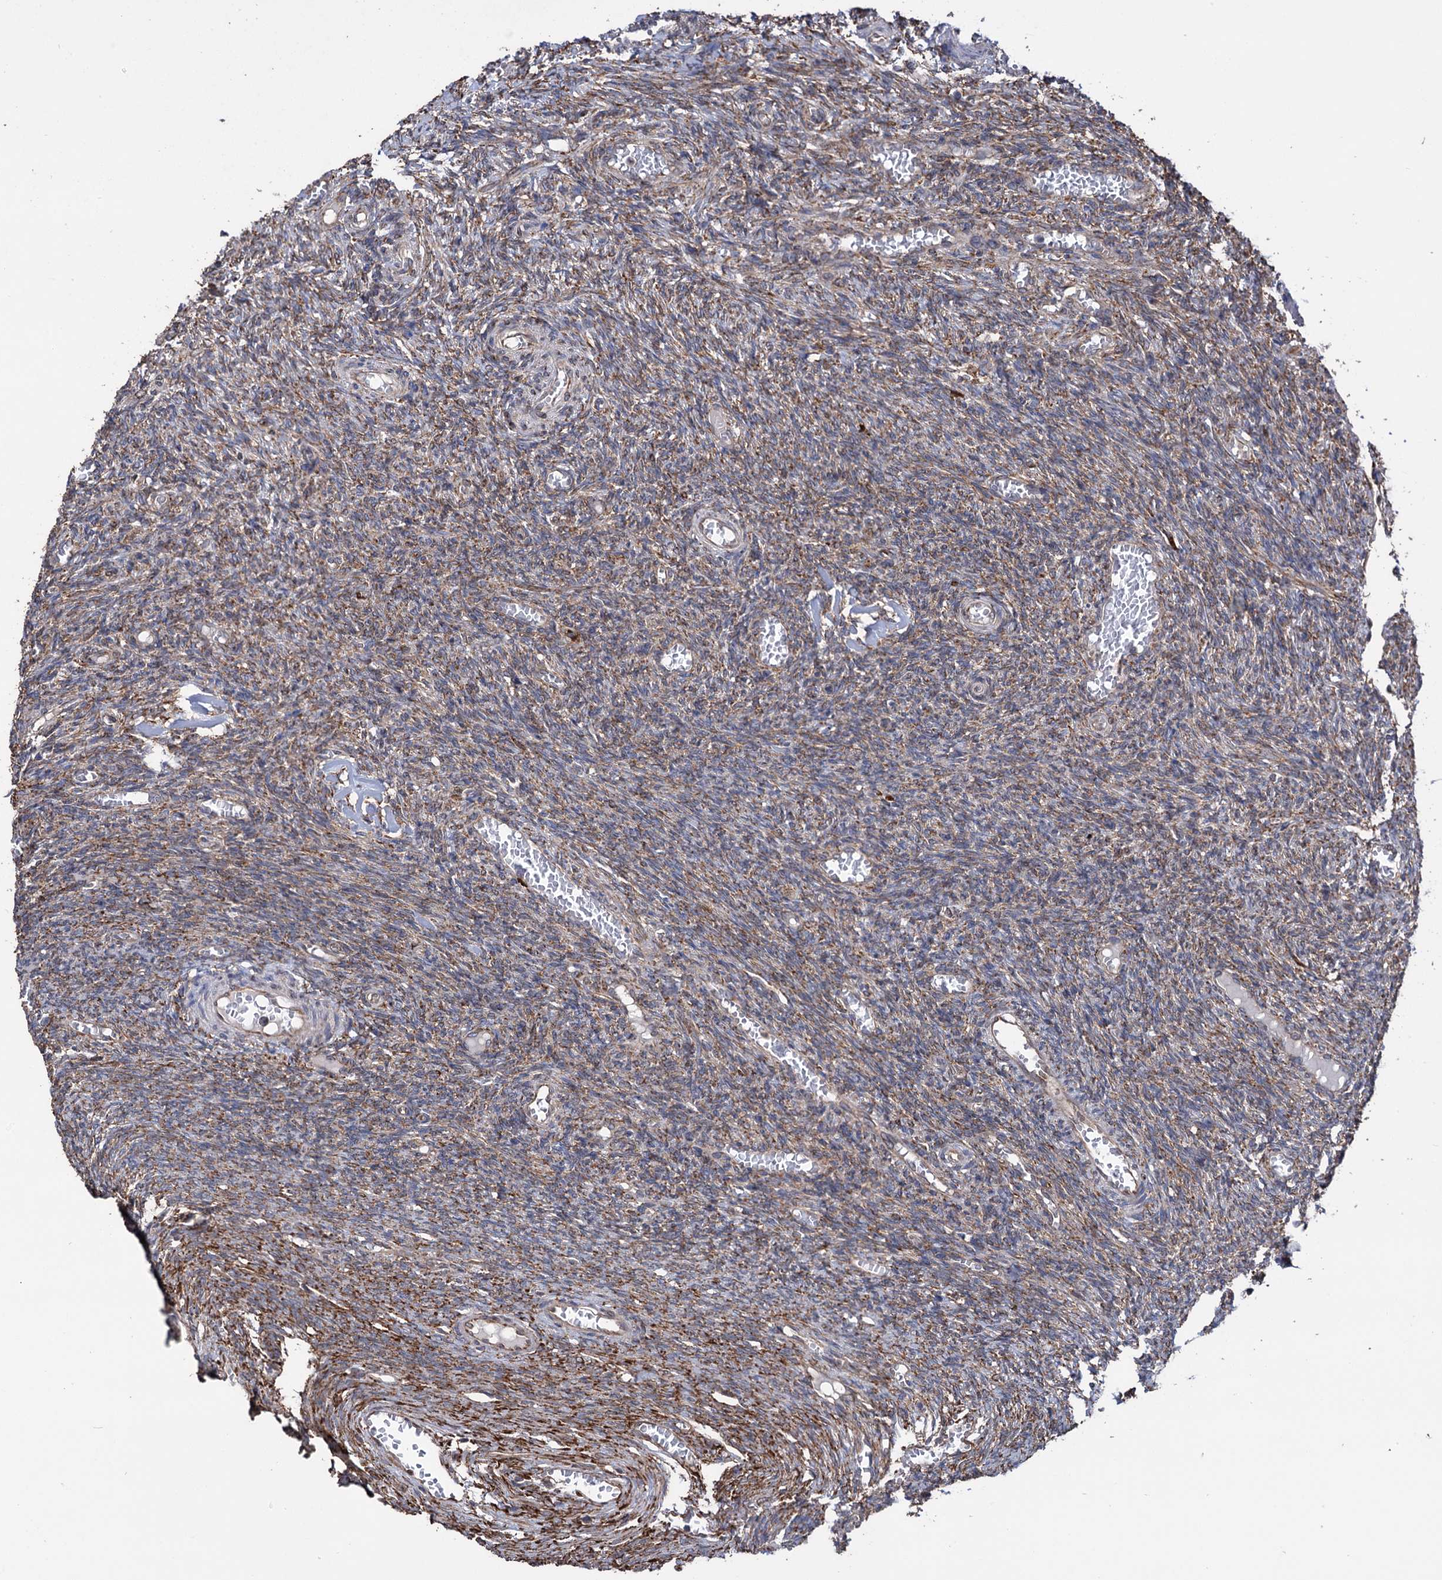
{"staining": {"intensity": "moderate", "quantity": ">75%", "location": "cytoplasmic/membranous"}, "tissue": "ovary", "cell_type": "Follicle cells", "image_type": "normal", "snomed": [{"axis": "morphology", "description": "Normal tissue, NOS"}, {"axis": "topography", "description": "Ovary"}], "caption": "IHC (DAB) staining of normal human ovary shows moderate cytoplasmic/membranous protein positivity in approximately >75% of follicle cells. The staining is performed using DAB (3,3'-diaminobenzidine) brown chromogen to label protein expression. The nuclei are counter-stained blue using hematoxylin.", "gene": "CDAN1", "patient": {"sex": "female", "age": 27}}